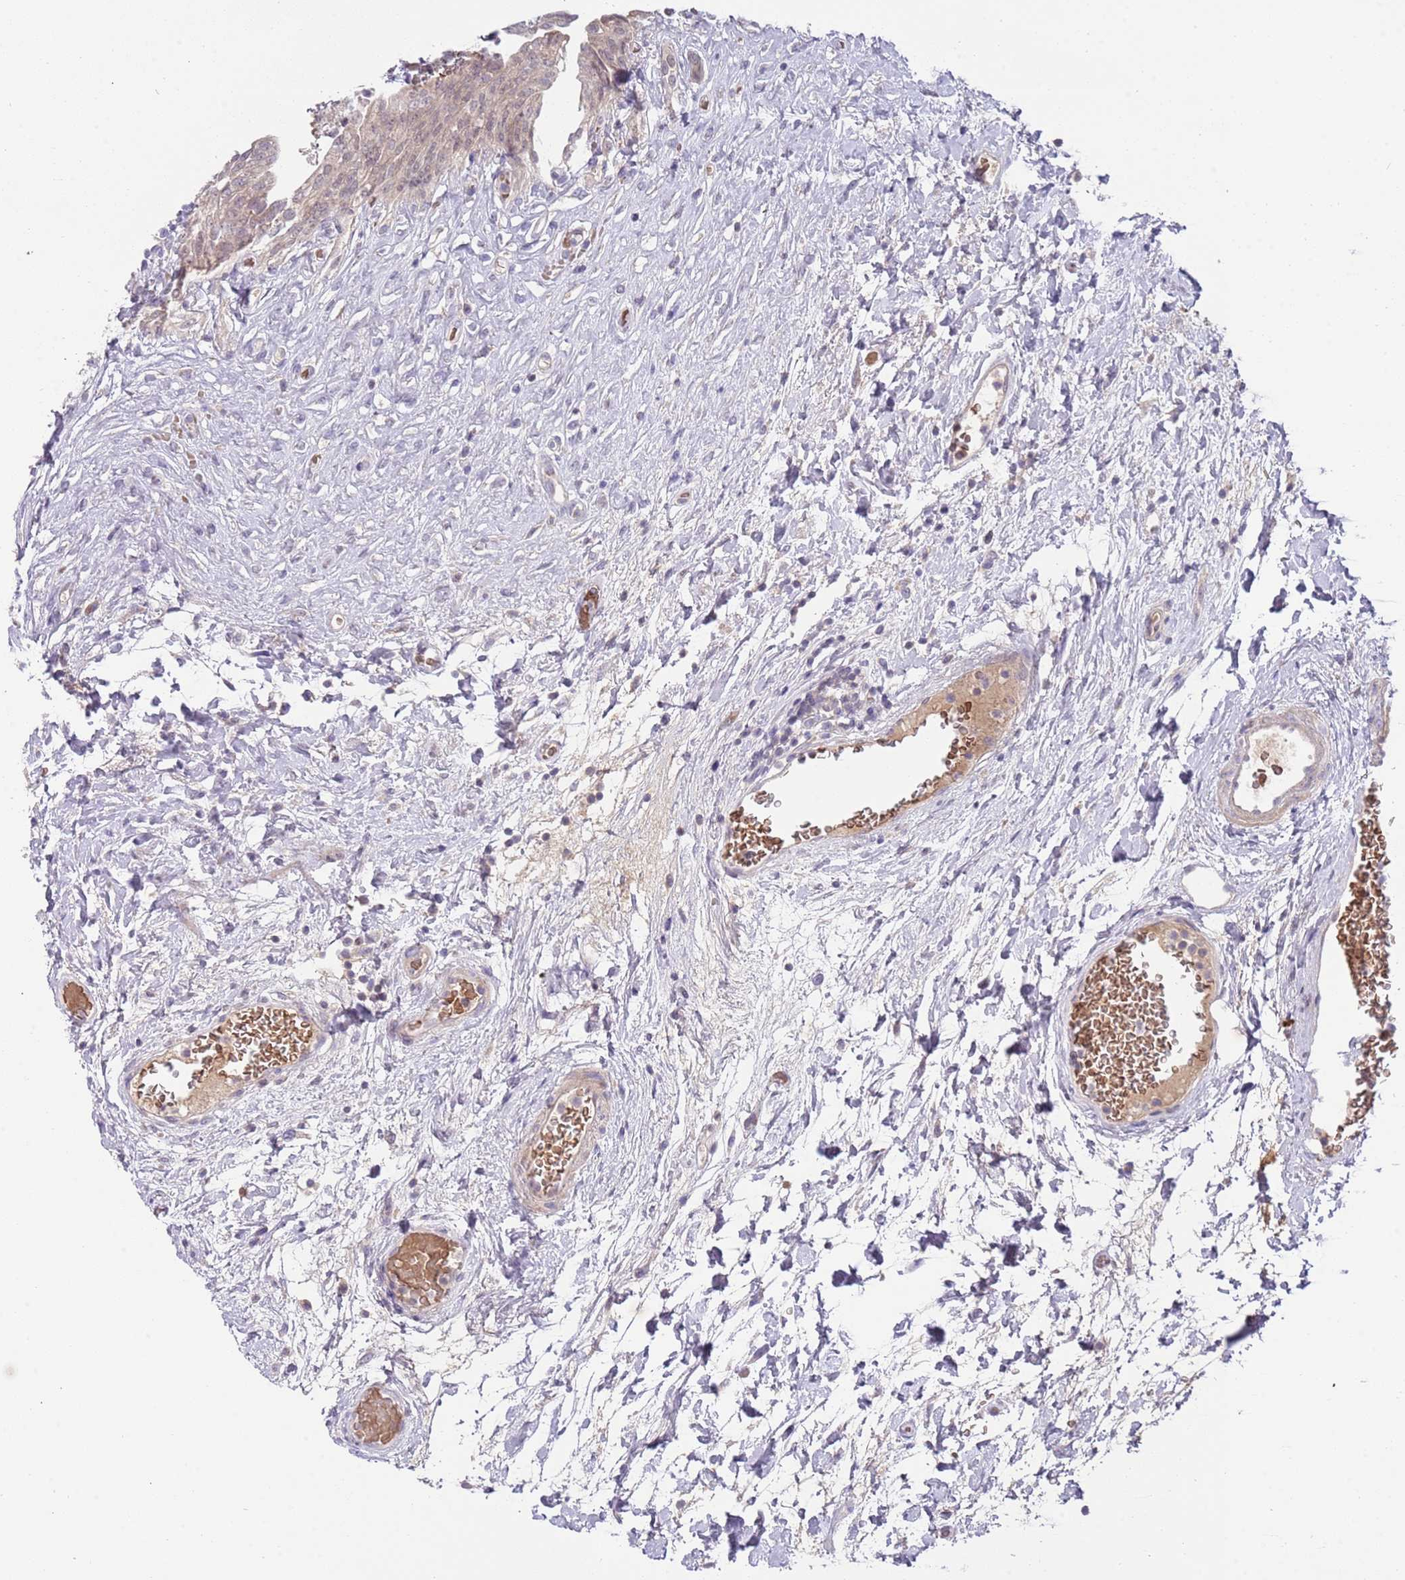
{"staining": {"intensity": "weak", "quantity": "25%-75%", "location": "cytoplasmic/membranous,nuclear"}, "tissue": "urinary bladder", "cell_type": "Urothelial cells", "image_type": "normal", "snomed": [{"axis": "morphology", "description": "Normal tissue, NOS"}, {"axis": "topography", "description": "Urinary bladder"}], "caption": "A high-resolution image shows immunohistochemistry staining of benign urinary bladder, which exhibits weak cytoplasmic/membranous,nuclear staining in approximately 25%-75% of urothelial cells. (IHC, brightfield microscopy, high magnification).", "gene": "PRAC1", "patient": {"sex": "male", "age": 74}}